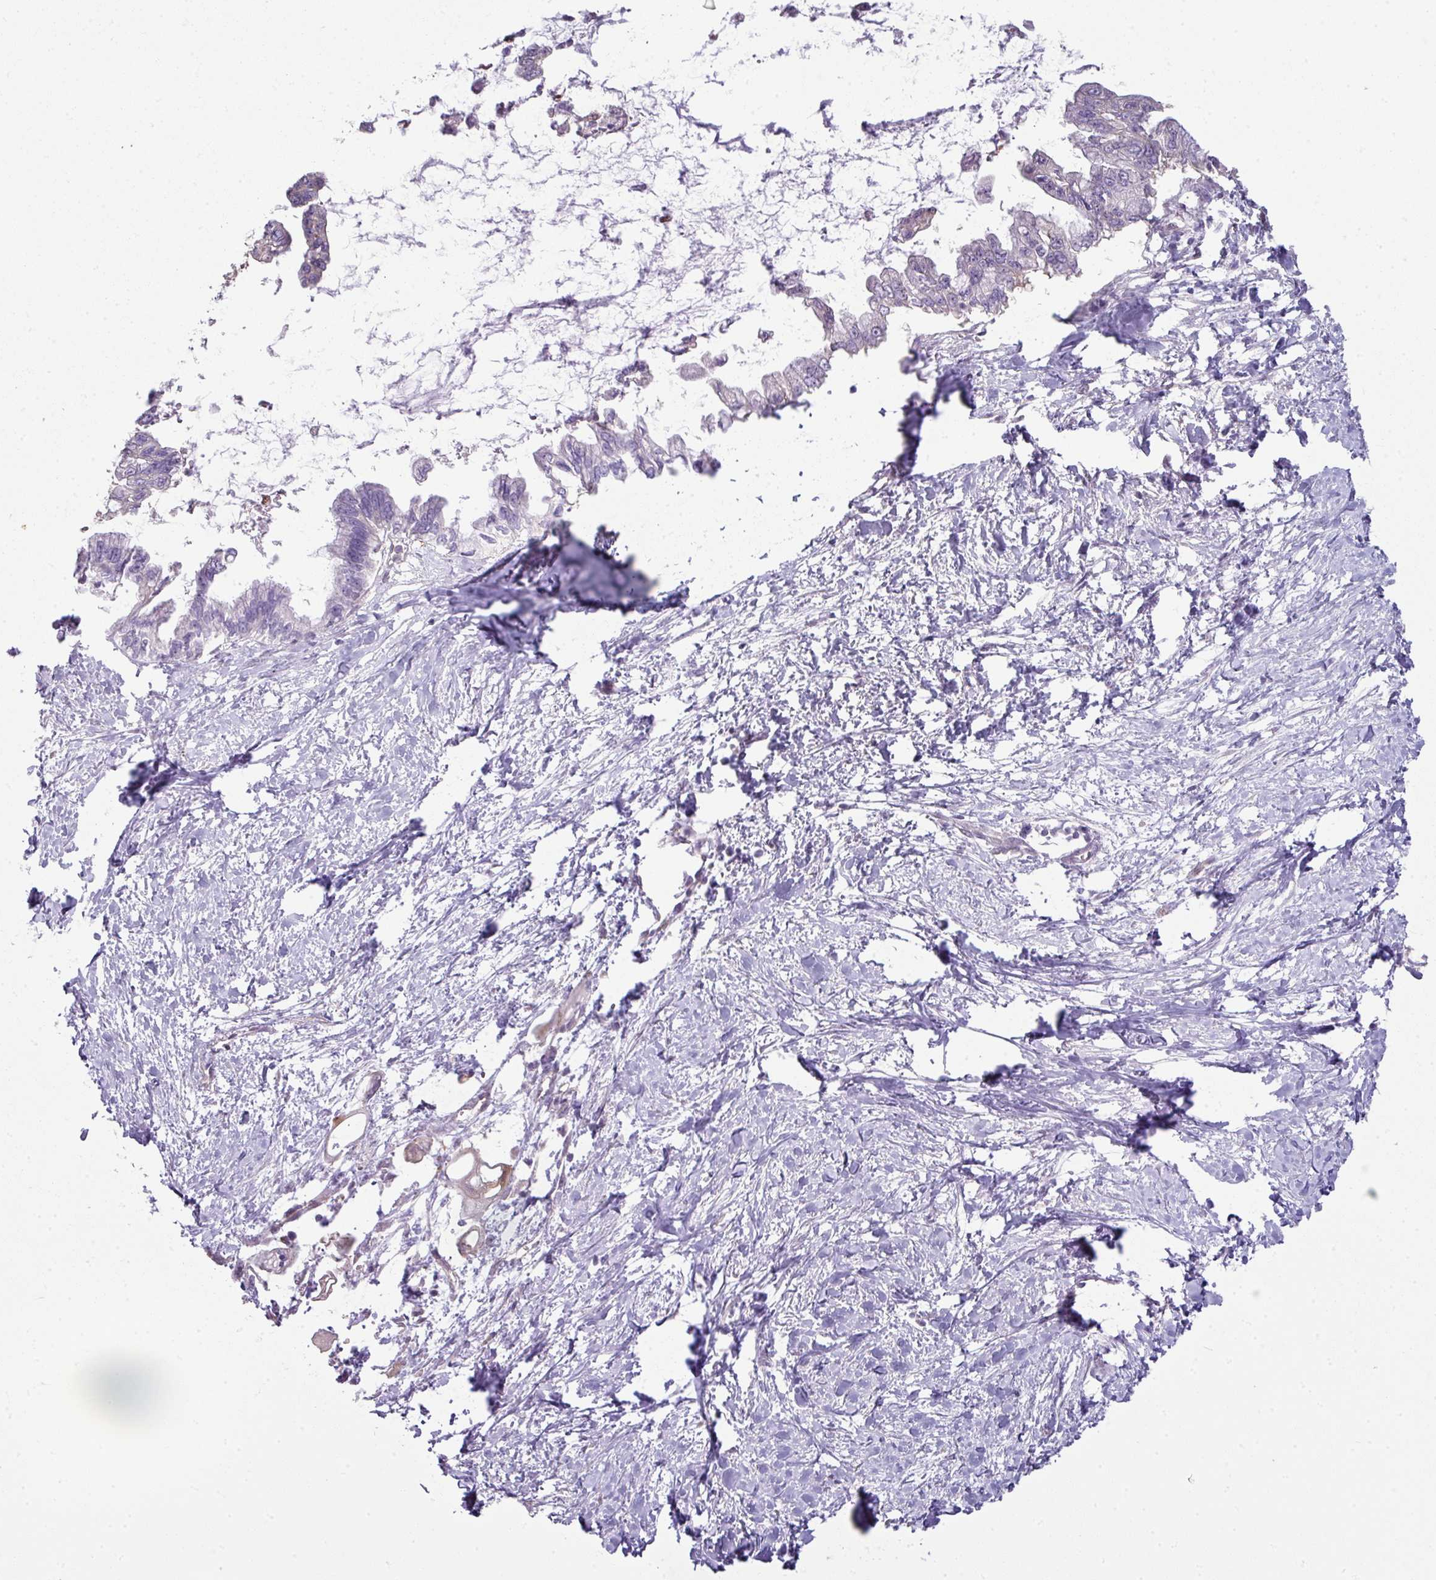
{"staining": {"intensity": "moderate", "quantity": "<25%", "location": "cytoplasmic/membranous"}, "tissue": "pancreatic cancer", "cell_type": "Tumor cells", "image_type": "cancer", "snomed": [{"axis": "morphology", "description": "Adenocarcinoma, NOS"}, {"axis": "topography", "description": "Pancreas"}], "caption": "Protein analysis of pancreatic cancer (adenocarcinoma) tissue reveals moderate cytoplasmic/membranous staining in approximately <25% of tumor cells.", "gene": "C19orf33", "patient": {"sex": "male", "age": 61}}